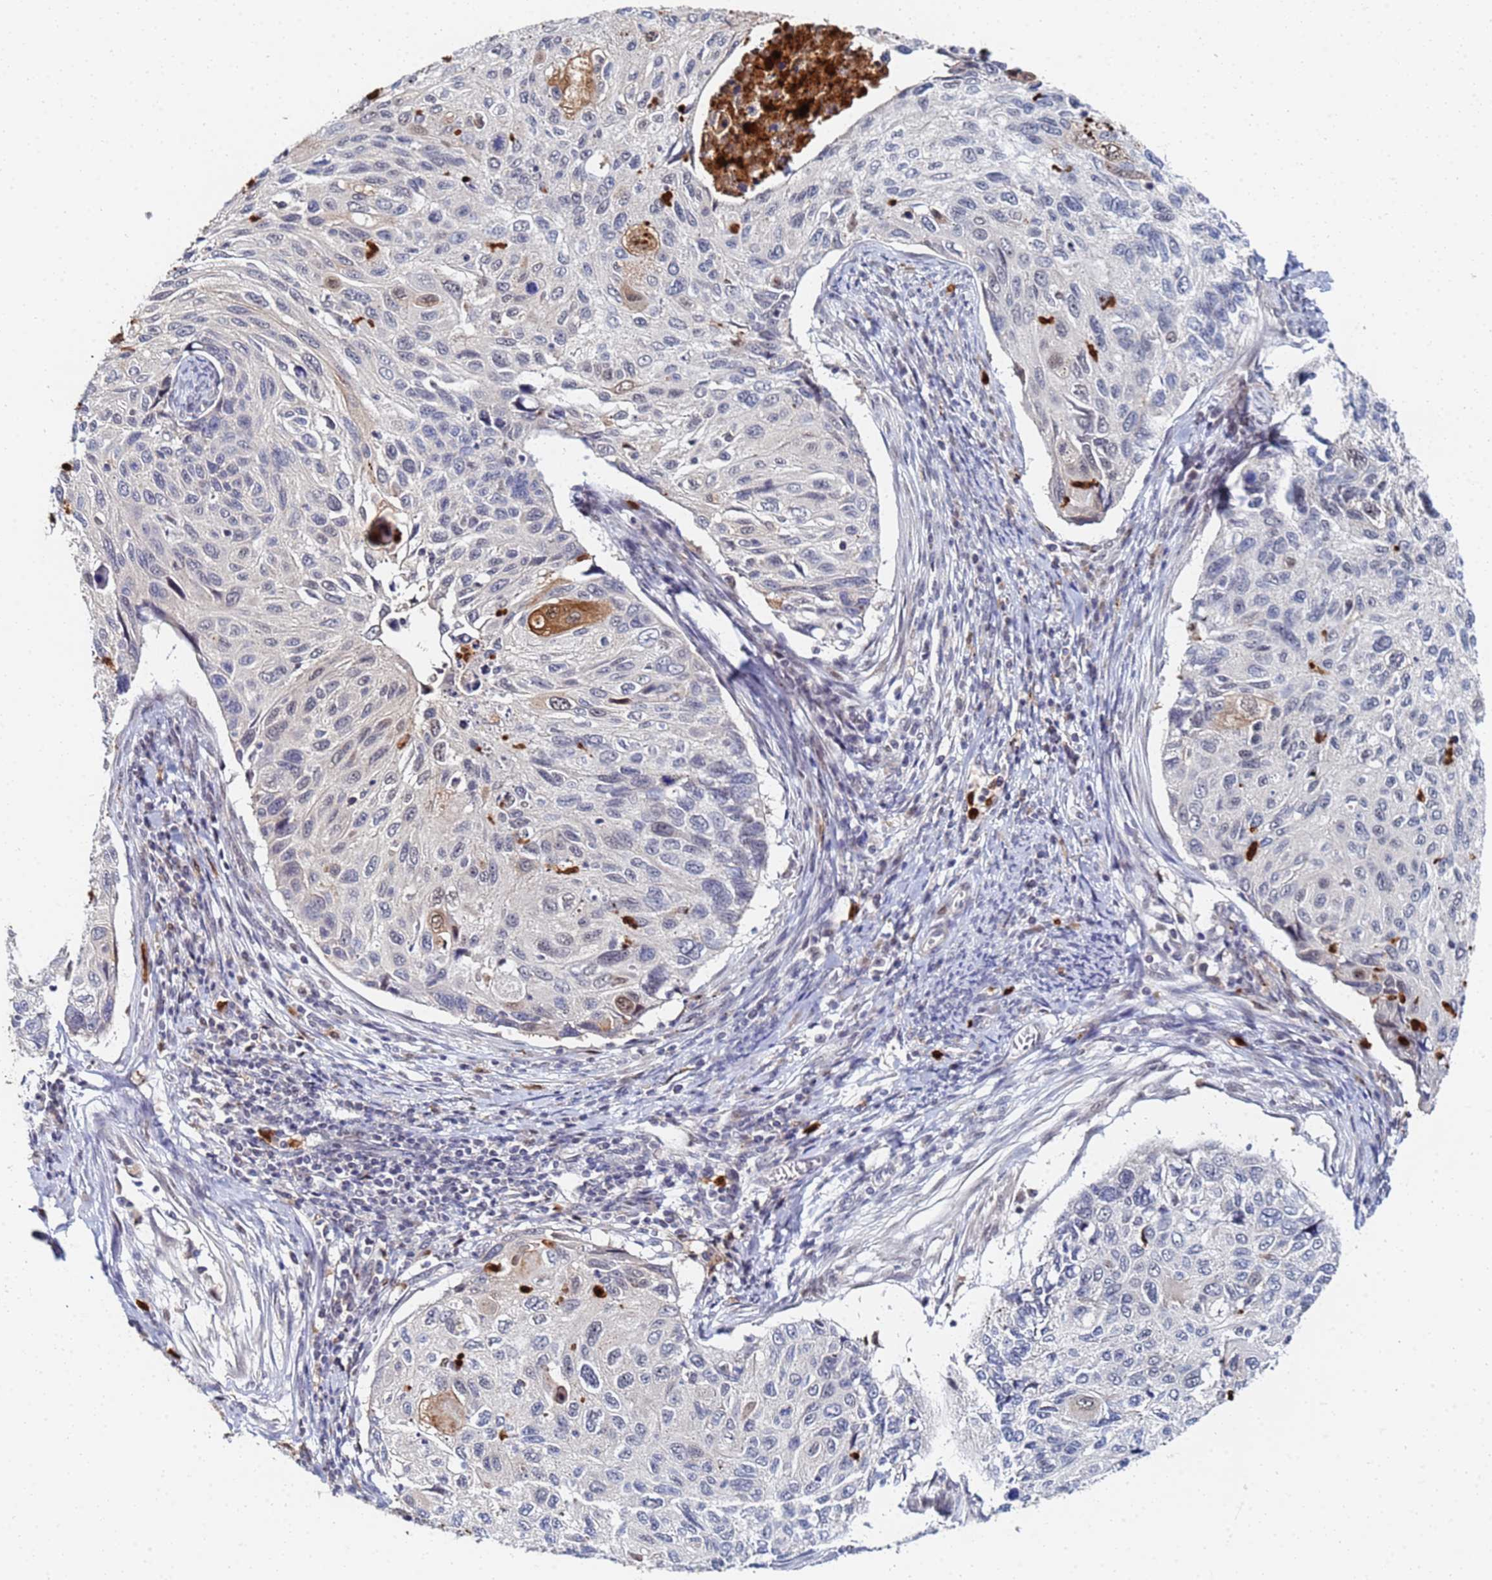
{"staining": {"intensity": "moderate", "quantity": "<25%", "location": "cytoplasmic/membranous"}, "tissue": "cervical cancer", "cell_type": "Tumor cells", "image_type": "cancer", "snomed": [{"axis": "morphology", "description": "Squamous cell carcinoma, NOS"}, {"axis": "topography", "description": "Cervix"}], "caption": "A brown stain labels moderate cytoplasmic/membranous staining of a protein in human squamous cell carcinoma (cervical) tumor cells. Nuclei are stained in blue.", "gene": "MTCL1", "patient": {"sex": "female", "age": 70}}